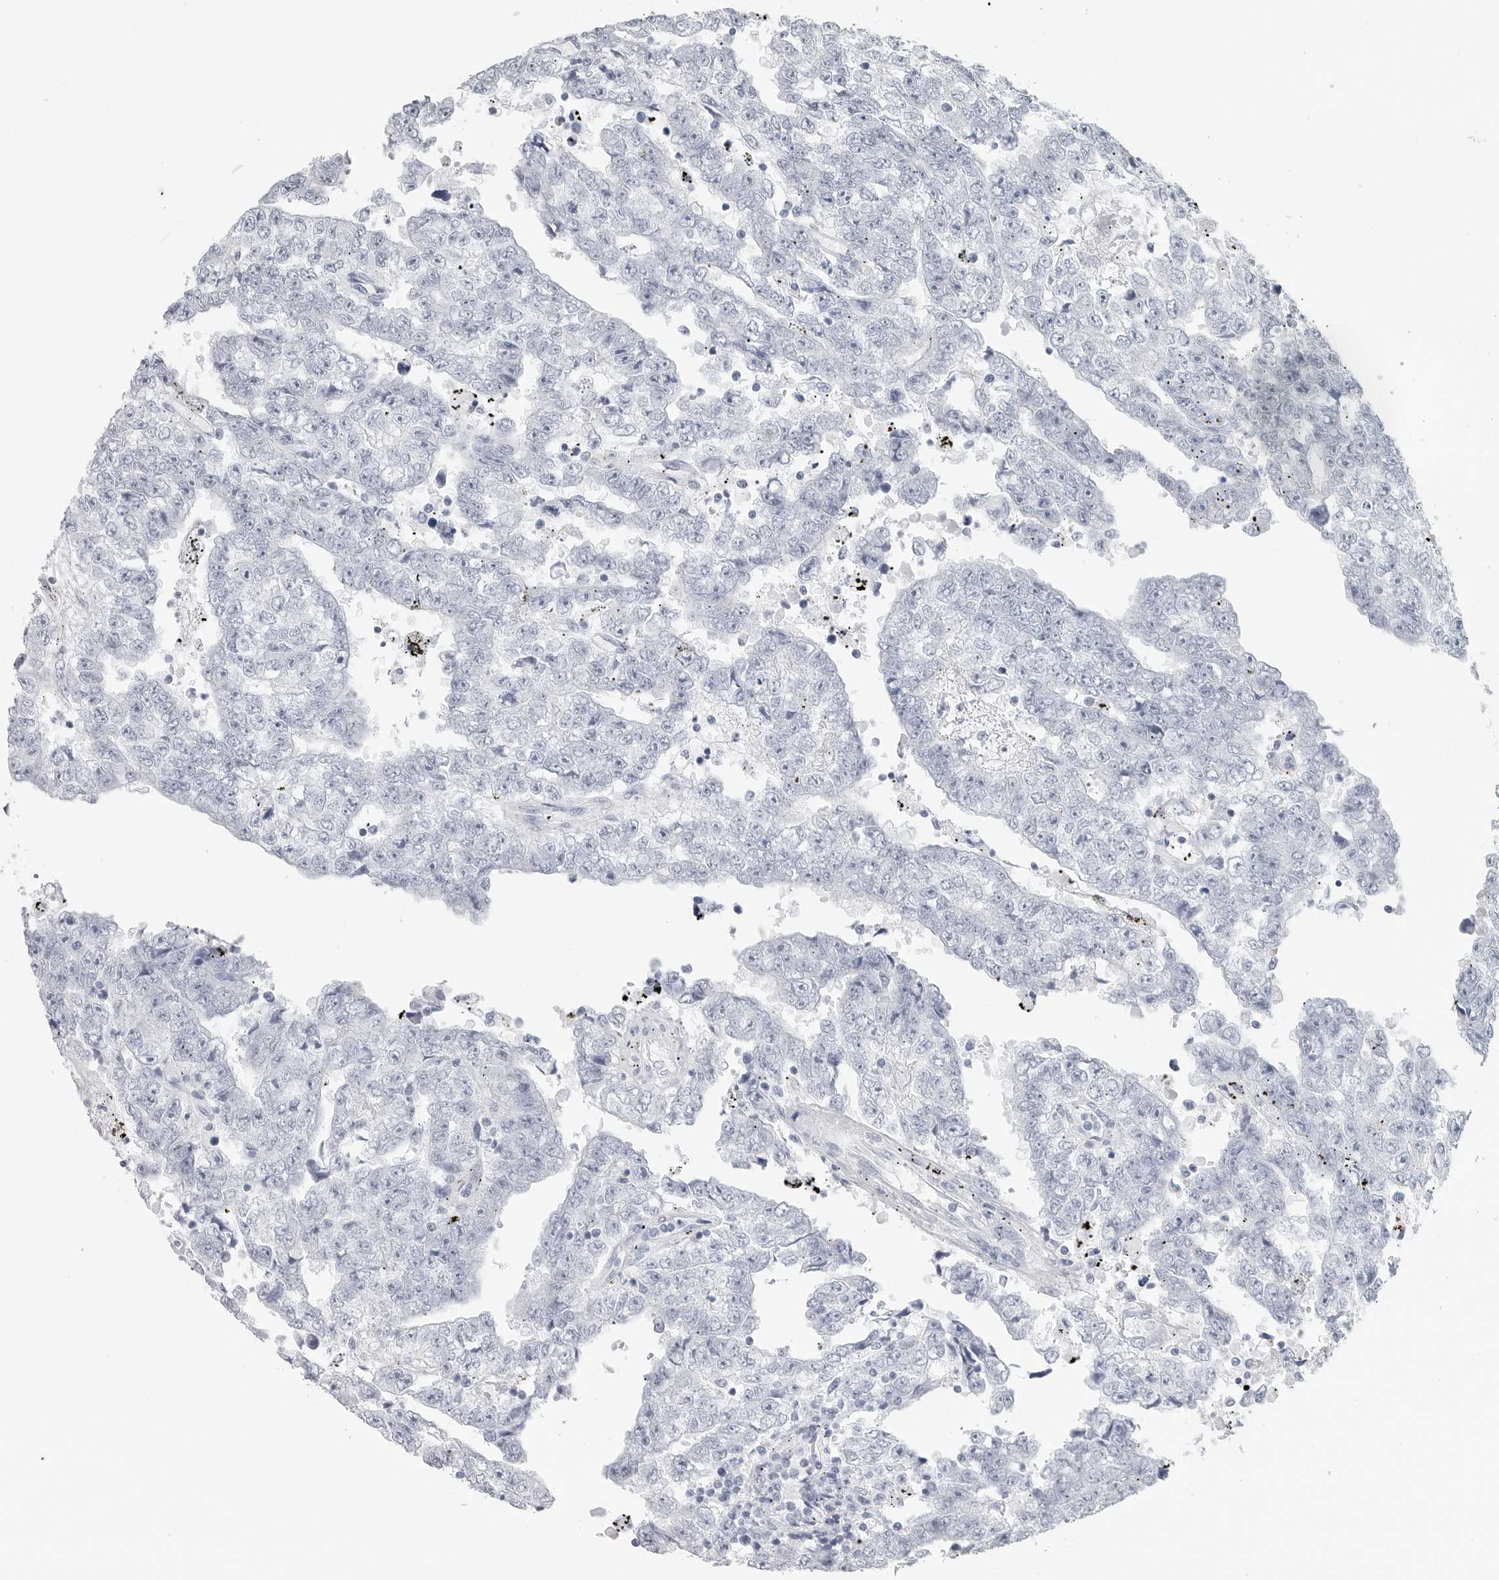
{"staining": {"intensity": "negative", "quantity": "none", "location": "none"}, "tissue": "testis cancer", "cell_type": "Tumor cells", "image_type": "cancer", "snomed": [{"axis": "morphology", "description": "Carcinoma, Embryonal, NOS"}, {"axis": "topography", "description": "Testis"}], "caption": "Tumor cells are negative for brown protein staining in embryonal carcinoma (testis).", "gene": "CSH1", "patient": {"sex": "male", "age": 25}}